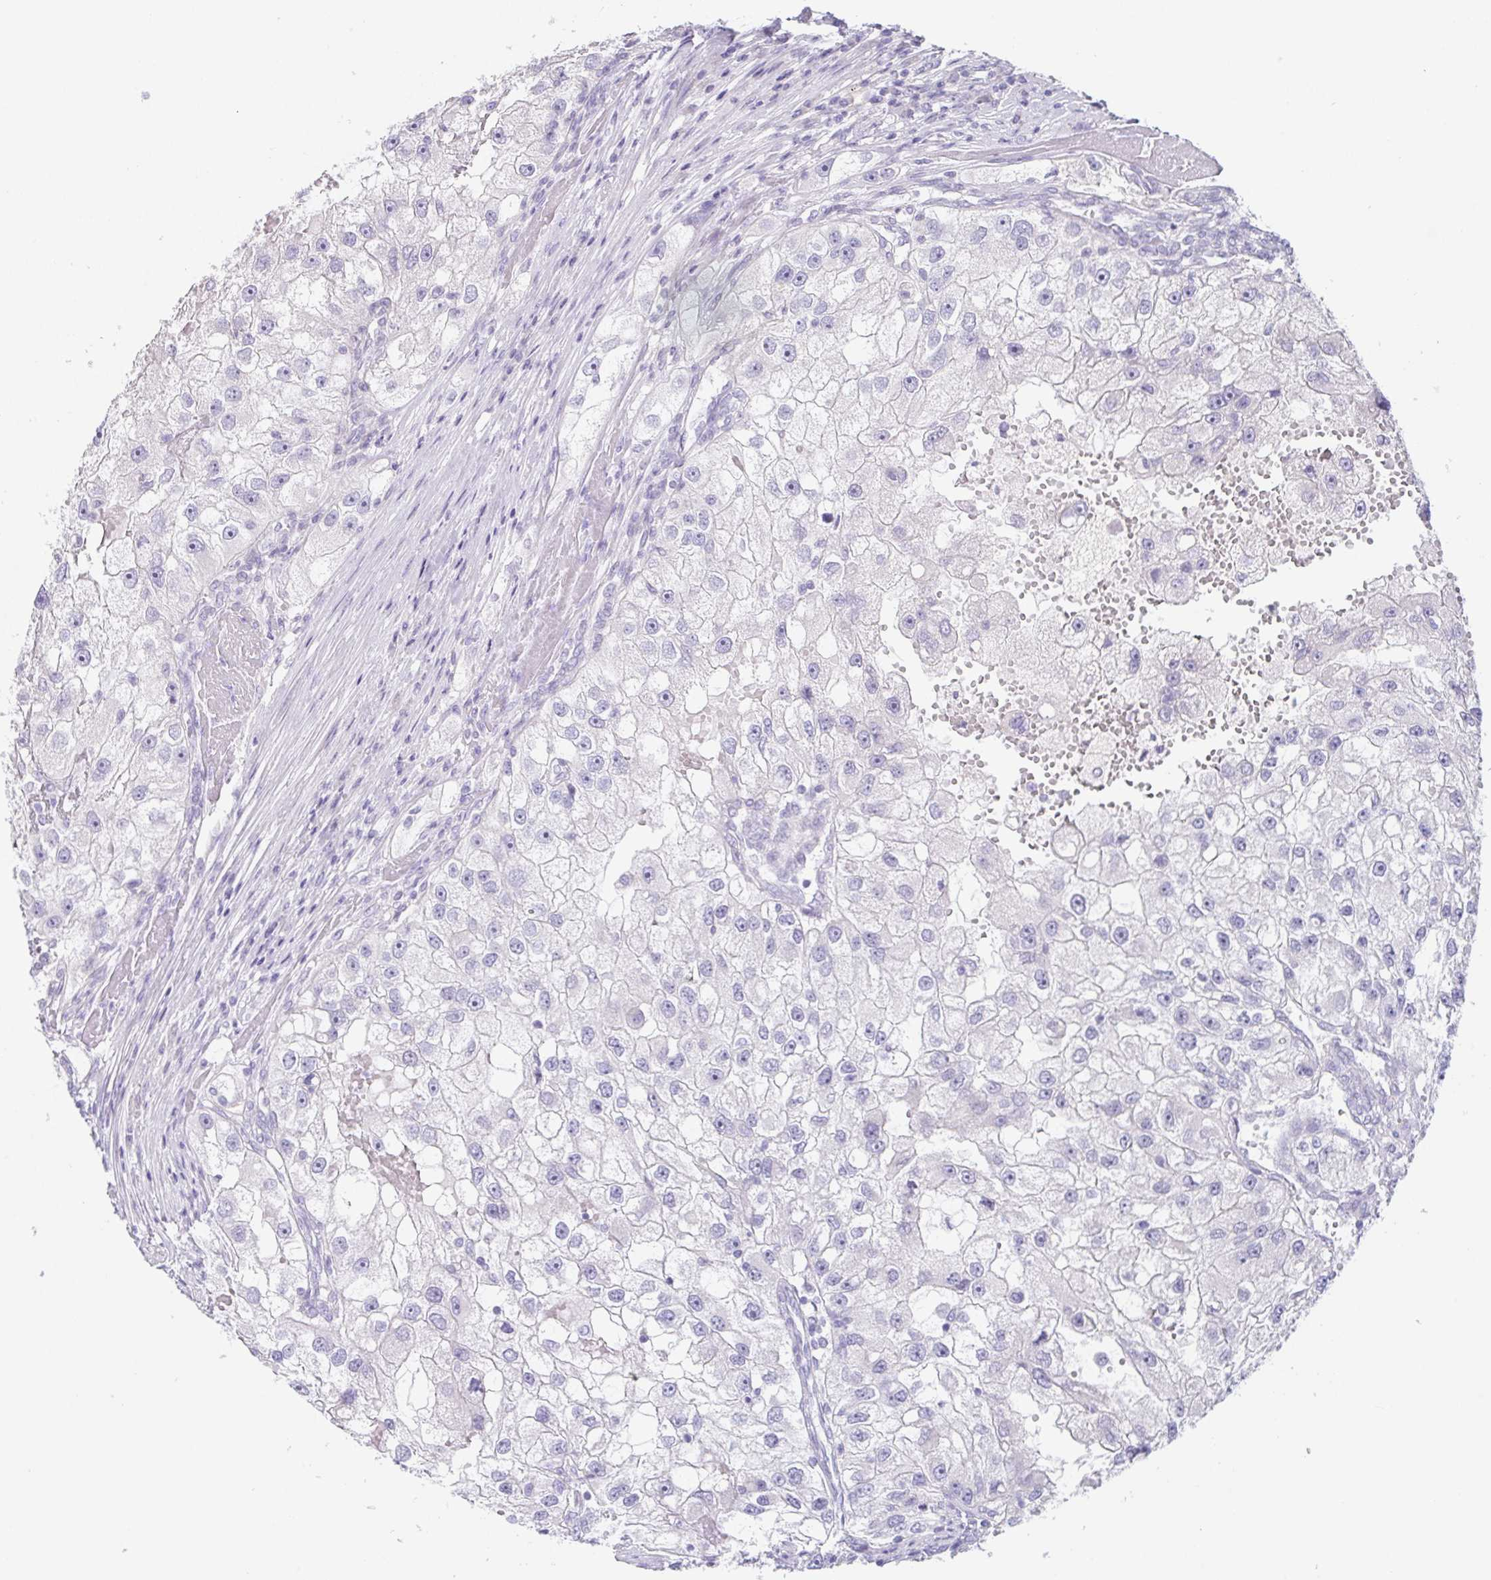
{"staining": {"intensity": "negative", "quantity": "none", "location": "none"}, "tissue": "renal cancer", "cell_type": "Tumor cells", "image_type": "cancer", "snomed": [{"axis": "morphology", "description": "Adenocarcinoma, NOS"}, {"axis": "topography", "description": "Kidney"}], "caption": "This micrograph is of renal cancer (adenocarcinoma) stained with immunohistochemistry (IHC) to label a protein in brown with the nuclei are counter-stained blue. There is no positivity in tumor cells. (IHC, brightfield microscopy, high magnification).", "gene": "HDGFL1", "patient": {"sex": "male", "age": 63}}